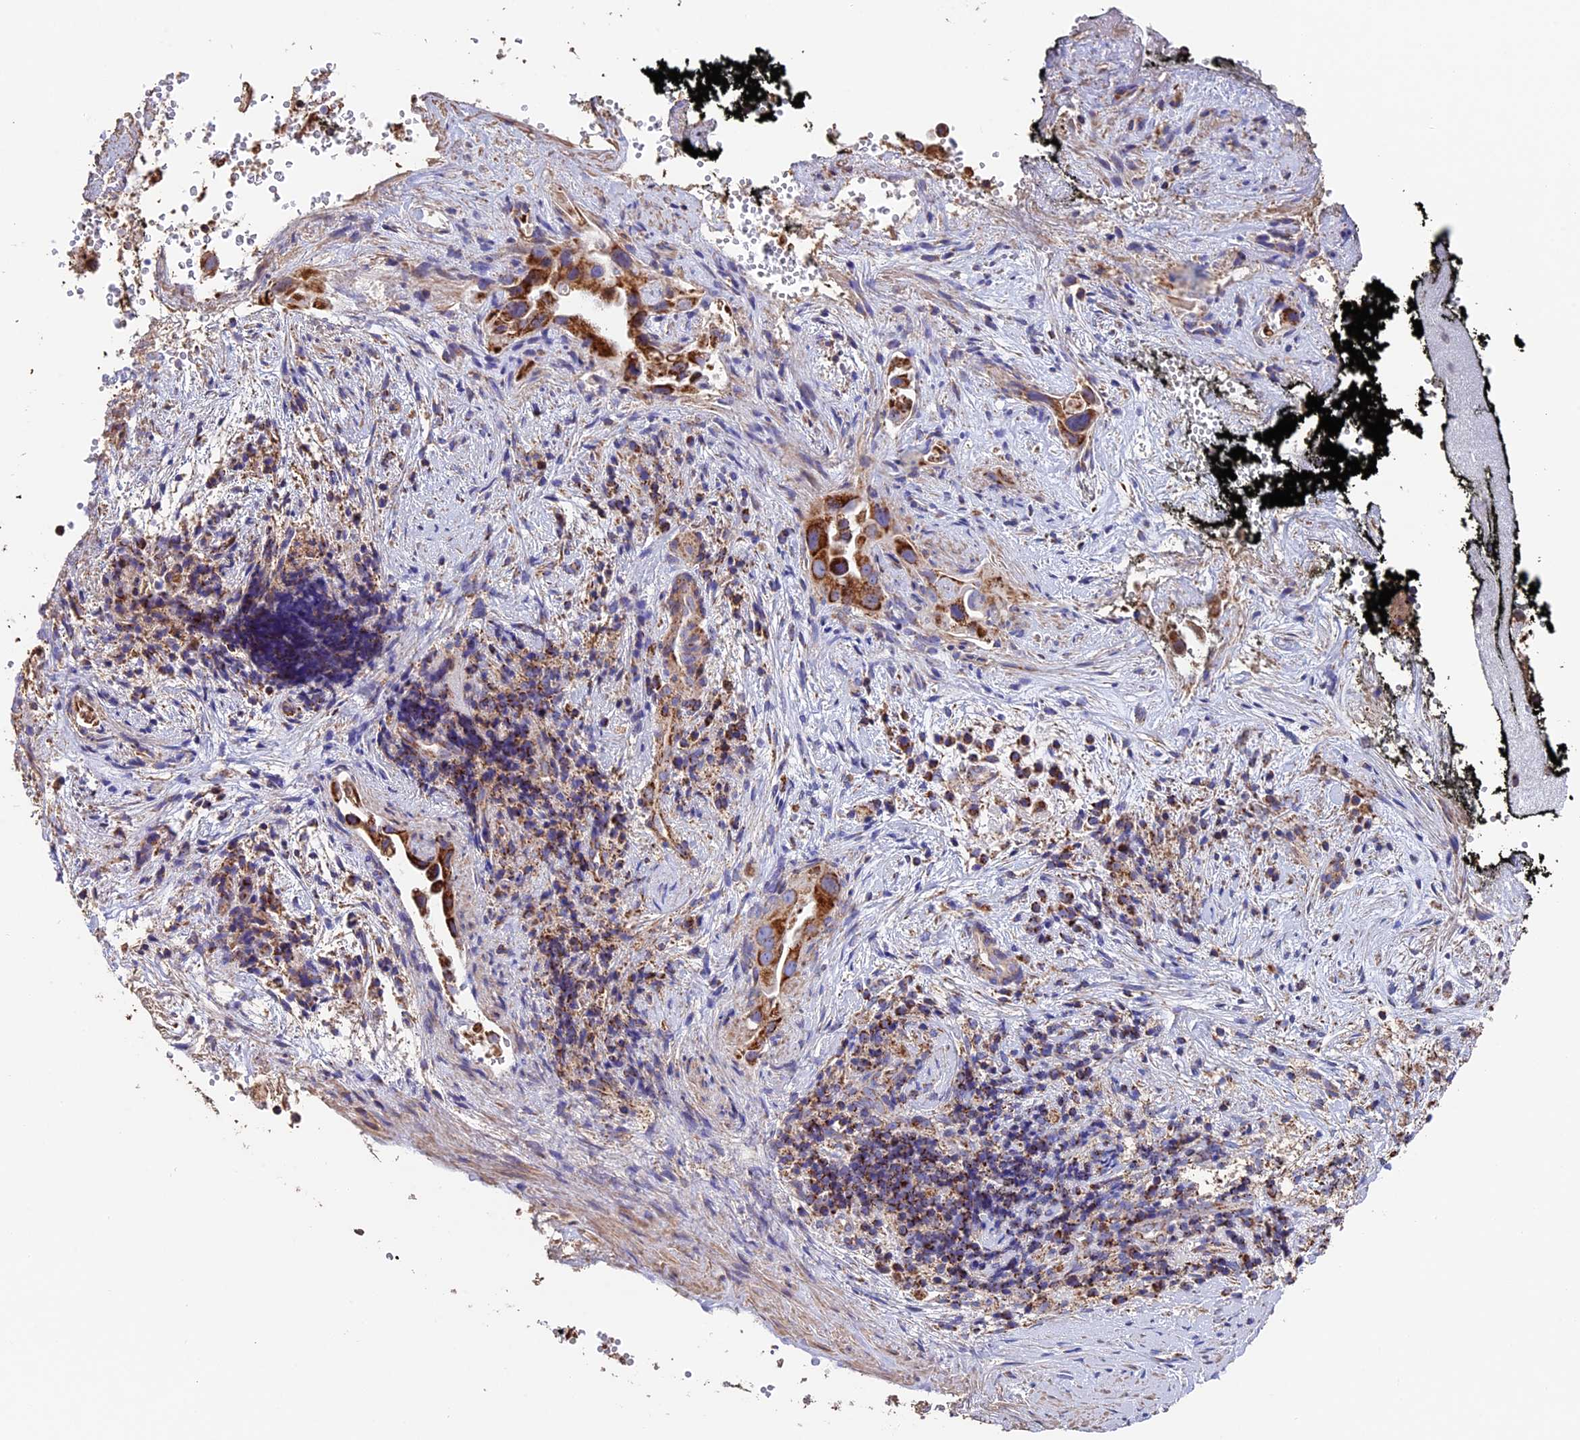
{"staining": {"intensity": "strong", "quantity": "25%-75%", "location": "cytoplasmic/membranous"}, "tissue": "pancreatic cancer", "cell_type": "Tumor cells", "image_type": "cancer", "snomed": [{"axis": "morphology", "description": "Inflammation, NOS"}, {"axis": "morphology", "description": "Adenocarcinoma, NOS"}, {"axis": "topography", "description": "Pancreas"}], "caption": "Immunohistochemistry image of neoplastic tissue: human adenocarcinoma (pancreatic) stained using IHC shows high levels of strong protein expression localized specifically in the cytoplasmic/membranous of tumor cells, appearing as a cytoplasmic/membranous brown color.", "gene": "ADAT1", "patient": {"sex": "female", "age": 56}}